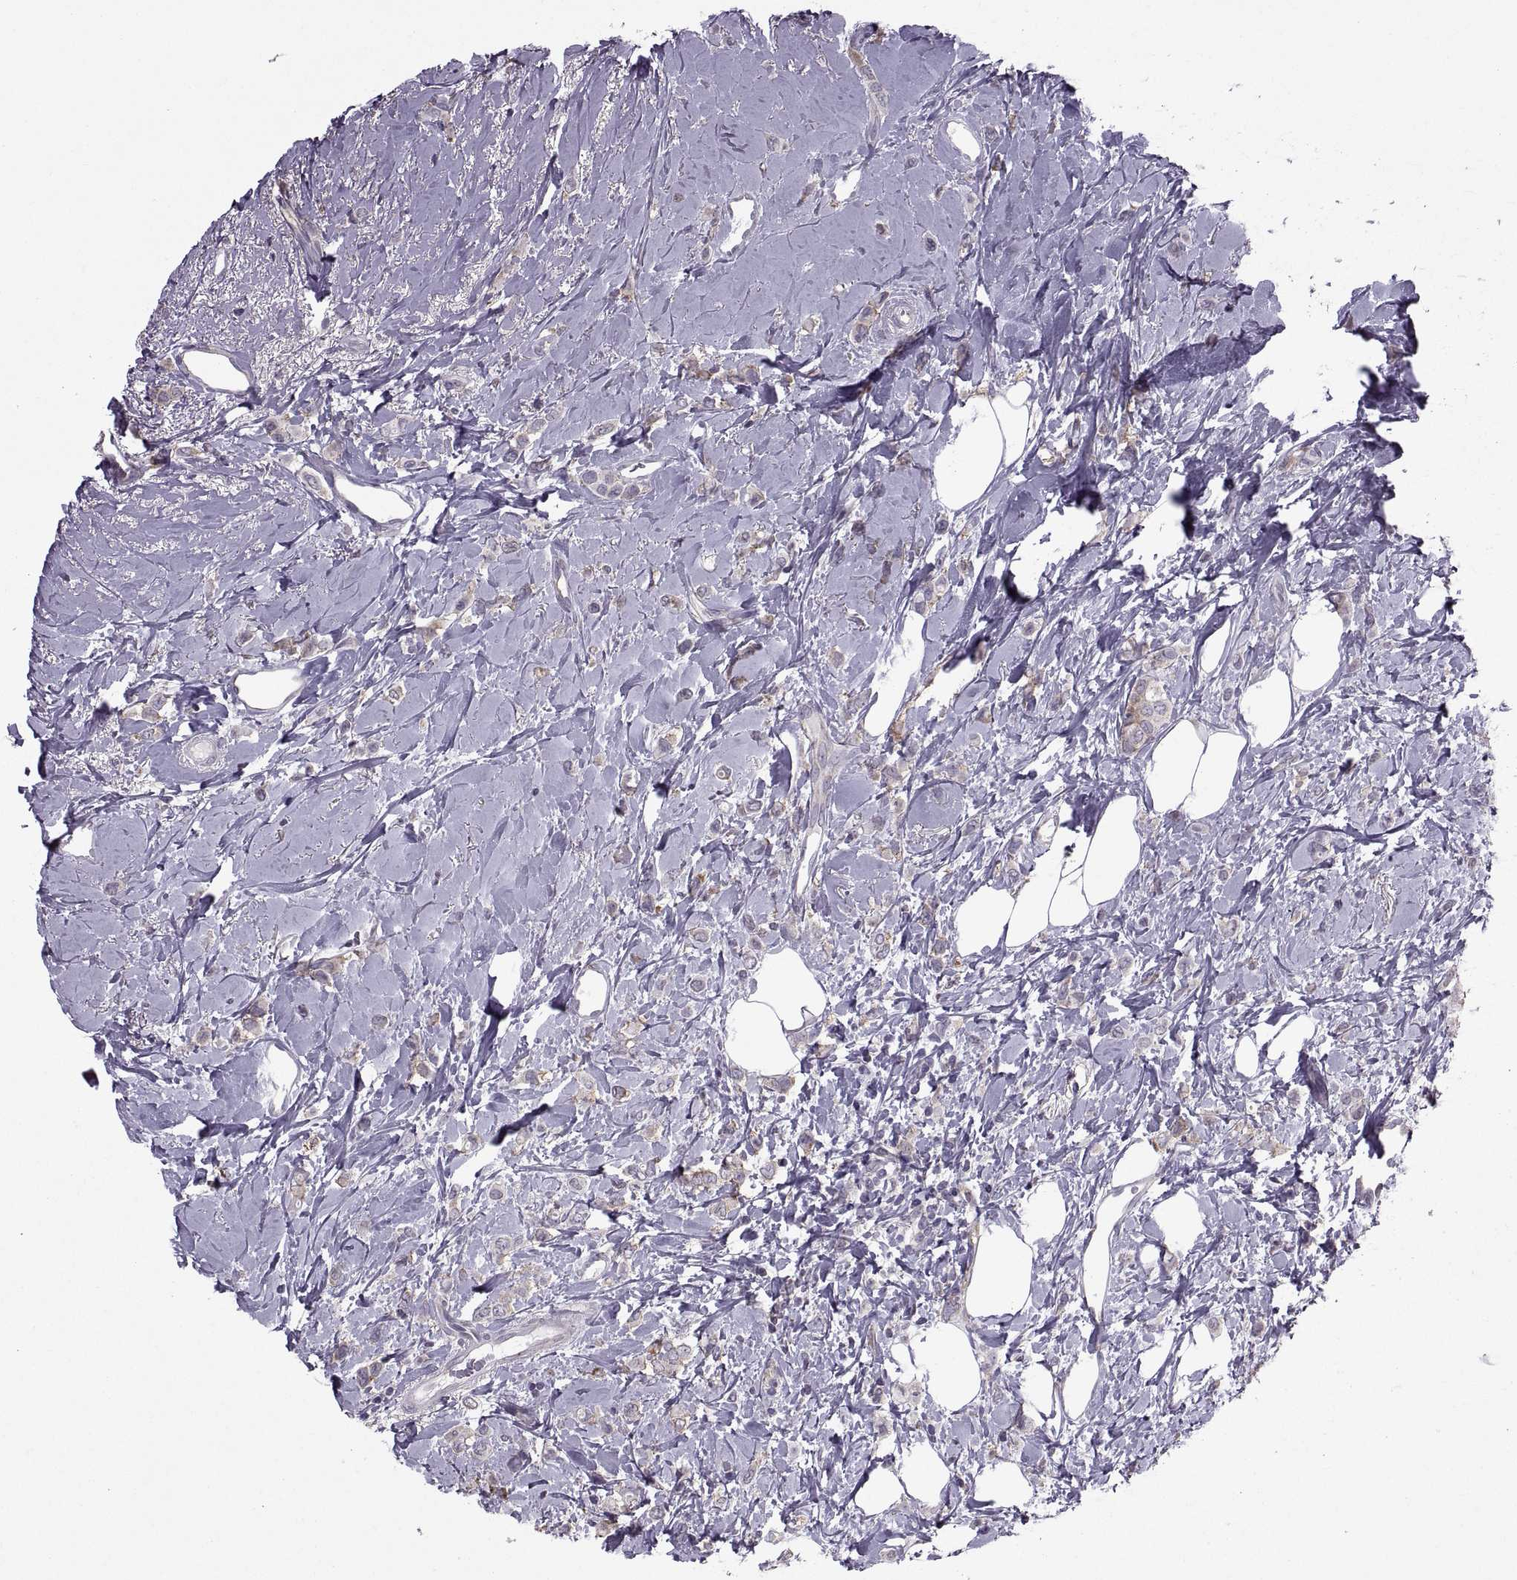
{"staining": {"intensity": "weak", "quantity": "<25%", "location": "cytoplasmic/membranous"}, "tissue": "breast cancer", "cell_type": "Tumor cells", "image_type": "cancer", "snomed": [{"axis": "morphology", "description": "Lobular carcinoma"}, {"axis": "topography", "description": "Breast"}], "caption": "The image reveals no significant staining in tumor cells of lobular carcinoma (breast).", "gene": "PABPC1", "patient": {"sex": "female", "age": 66}}